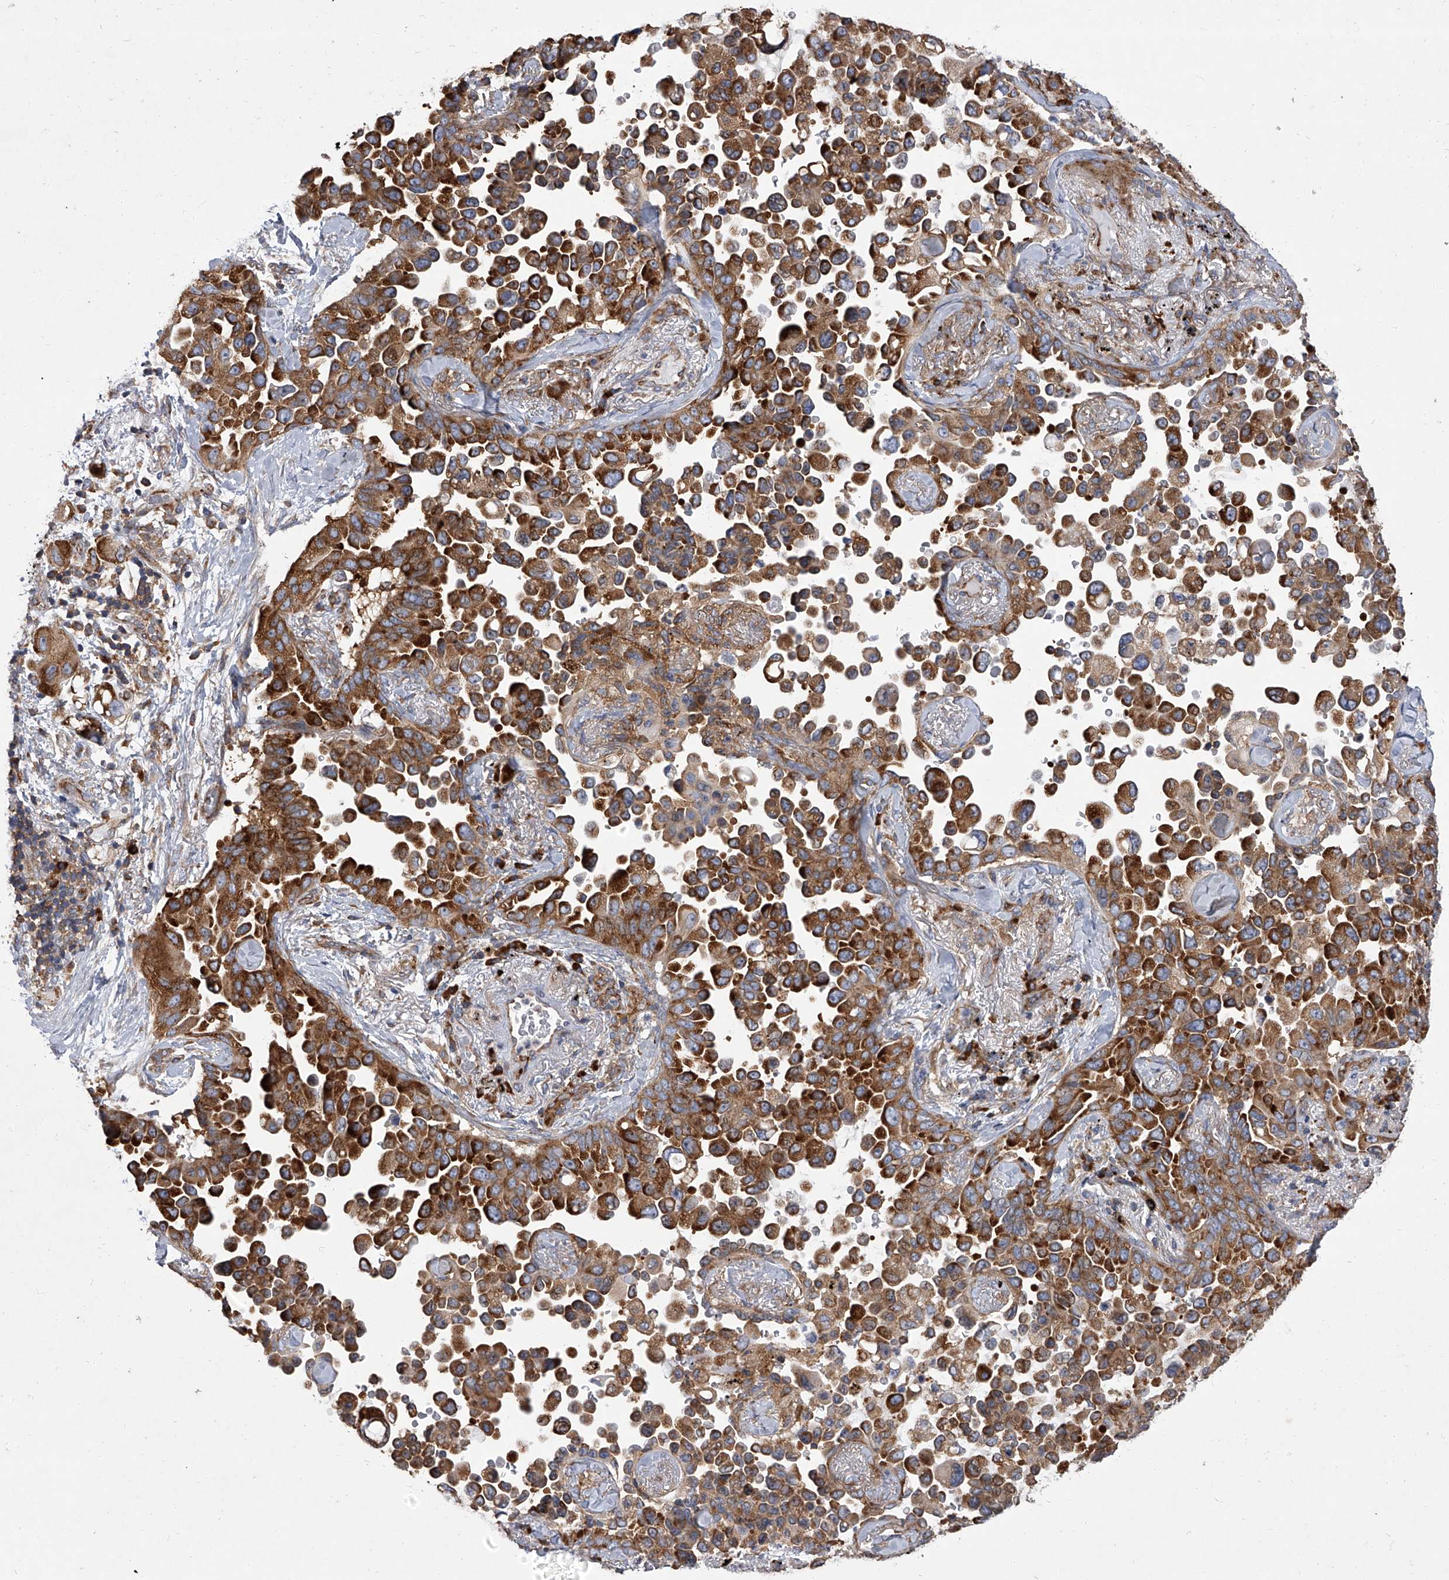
{"staining": {"intensity": "strong", "quantity": "25%-75%", "location": "cytoplasmic/membranous"}, "tissue": "lung cancer", "cell_type": "Tumor cells", "image_type": "cancer", "snomed": [{"axis": "morphology", "description": "Adenocarcinoma, NOS"}, {"axis": "topography", "description": "Lung"}], "caption": "Protein staining of lung cancer (adenocarcinoma) tissue exhibits strong cytoplasmic/membranous expression in approximately 25%-75% of tumor cells. (Stains: DAB in brown, nuclei in blue, Microscopy: brightfield microscopy at high magnification).", "gene": "EIF2S2", "patient": {"sex": "female", "age": 67}}